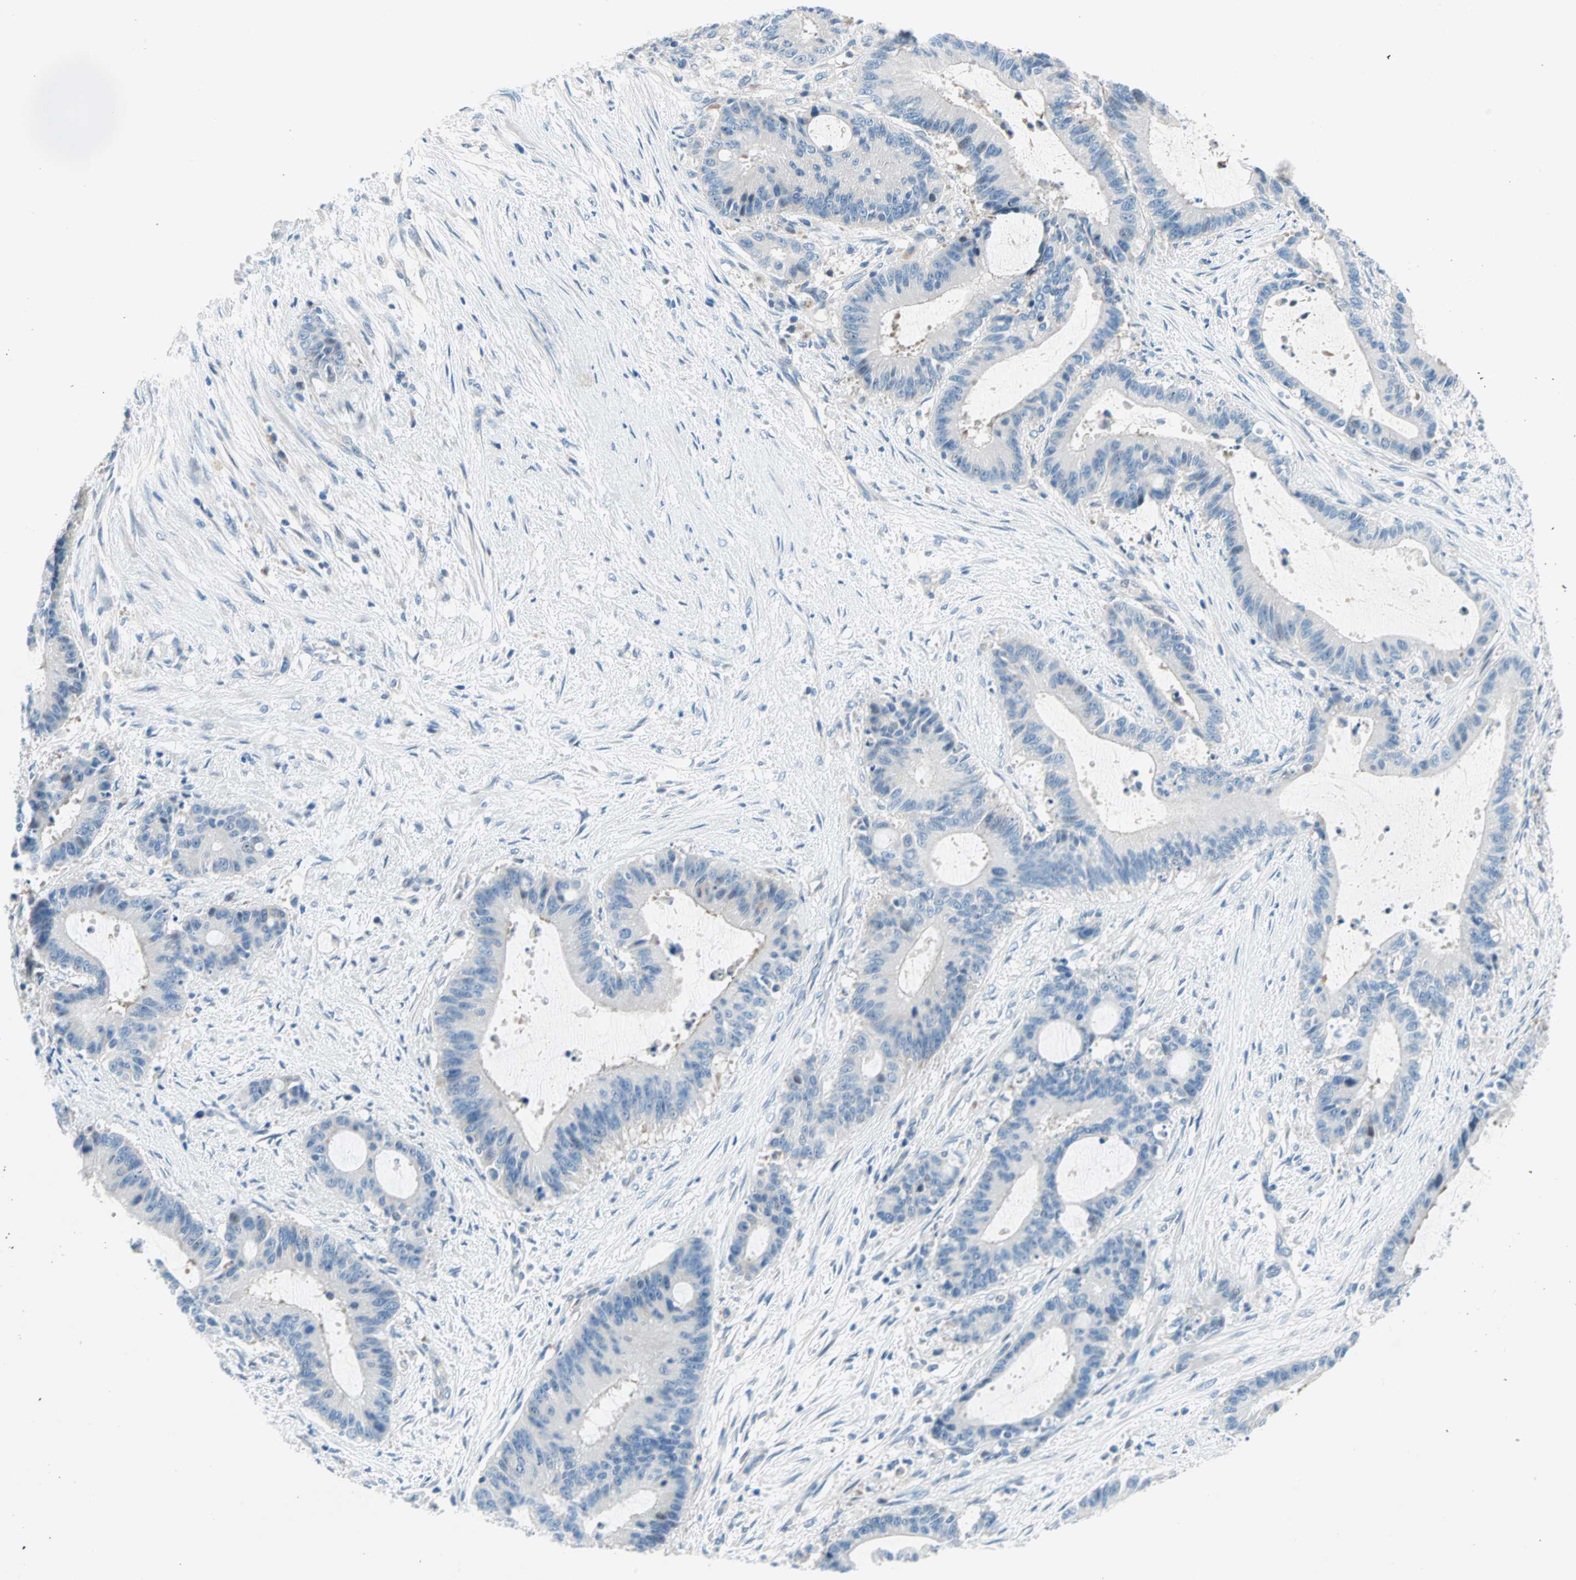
{"staining": {"intensity": "negative", "quantity": "none", "location": "none"}, "tissue": "liver cancer", "cell_type": "Tumor cells", "image_type": "cancer", "snomed": [{"axis": "morphology", "description": "Cholangiocarcinoma"}, {"axis": "topography", "description": "Liver"}], "caption": "Tumor cells are negative for protein expression in human liver cancer (cholangiocarcinoma). The staining is performed using DAB (3,3'-diaminobenzidine) brown chromogen with nuclei counter-stained in using hematoxylin.", "gene": "TMEM163", "patient": {"sex": "female", "age": 73}}